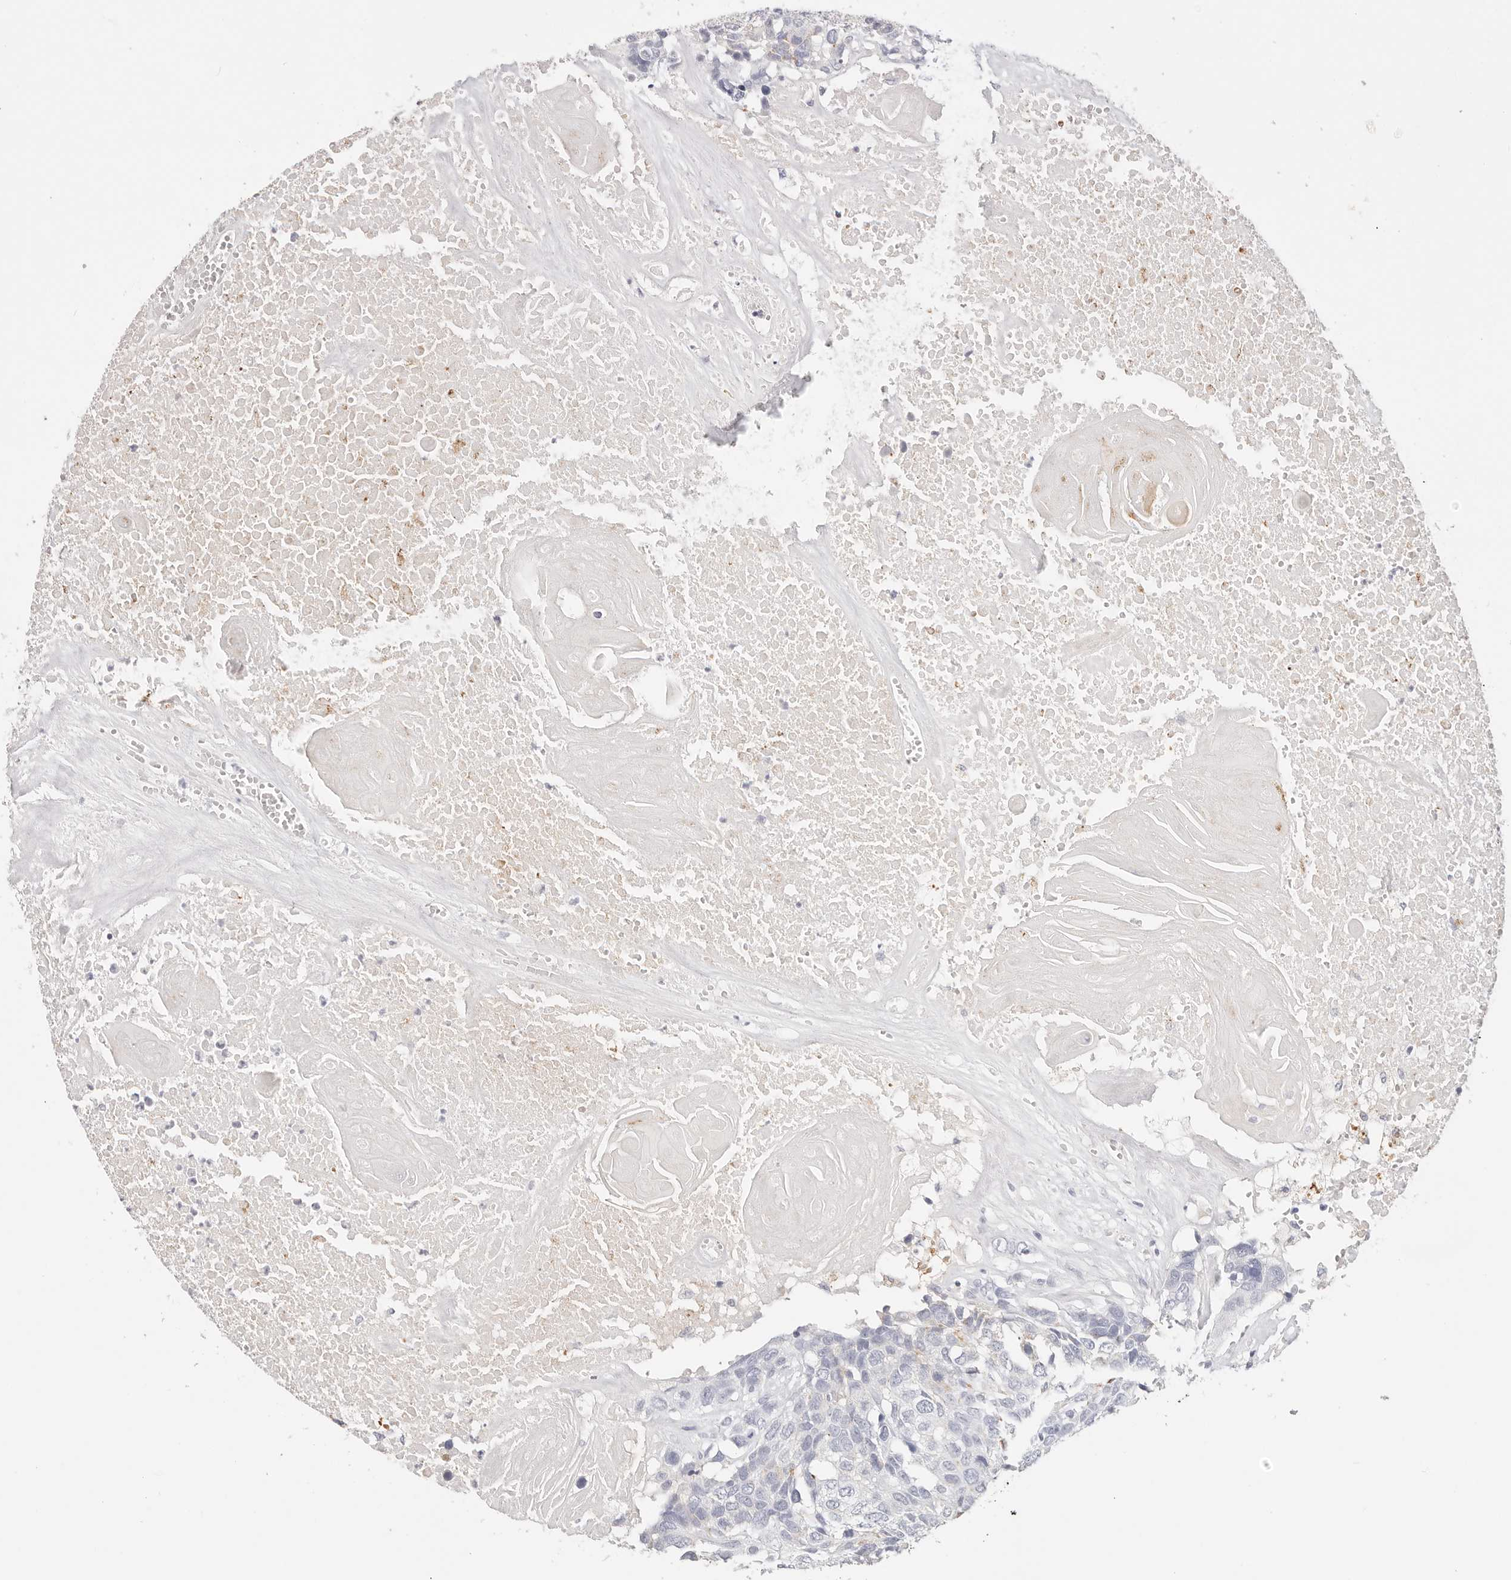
{"staining": {"intensity": "negative", "quantity": "none", "location": "none"}, "tissue": "head and neck cancer", "cell_type": "Tumor cells", "image_type": "cancer", "snomed": [{"axis": "morphology", "description": "Squamous cell carcinoma, NOS"}, {"axis": "topography", "description": "Head-Neck"}], "caption": "The histopathology image demonstrates no staining of tumor cells in head and neck squamous cell carcinoma.", "gene": "STKLD1", "patient": {"sex": "male", "age": 66}}